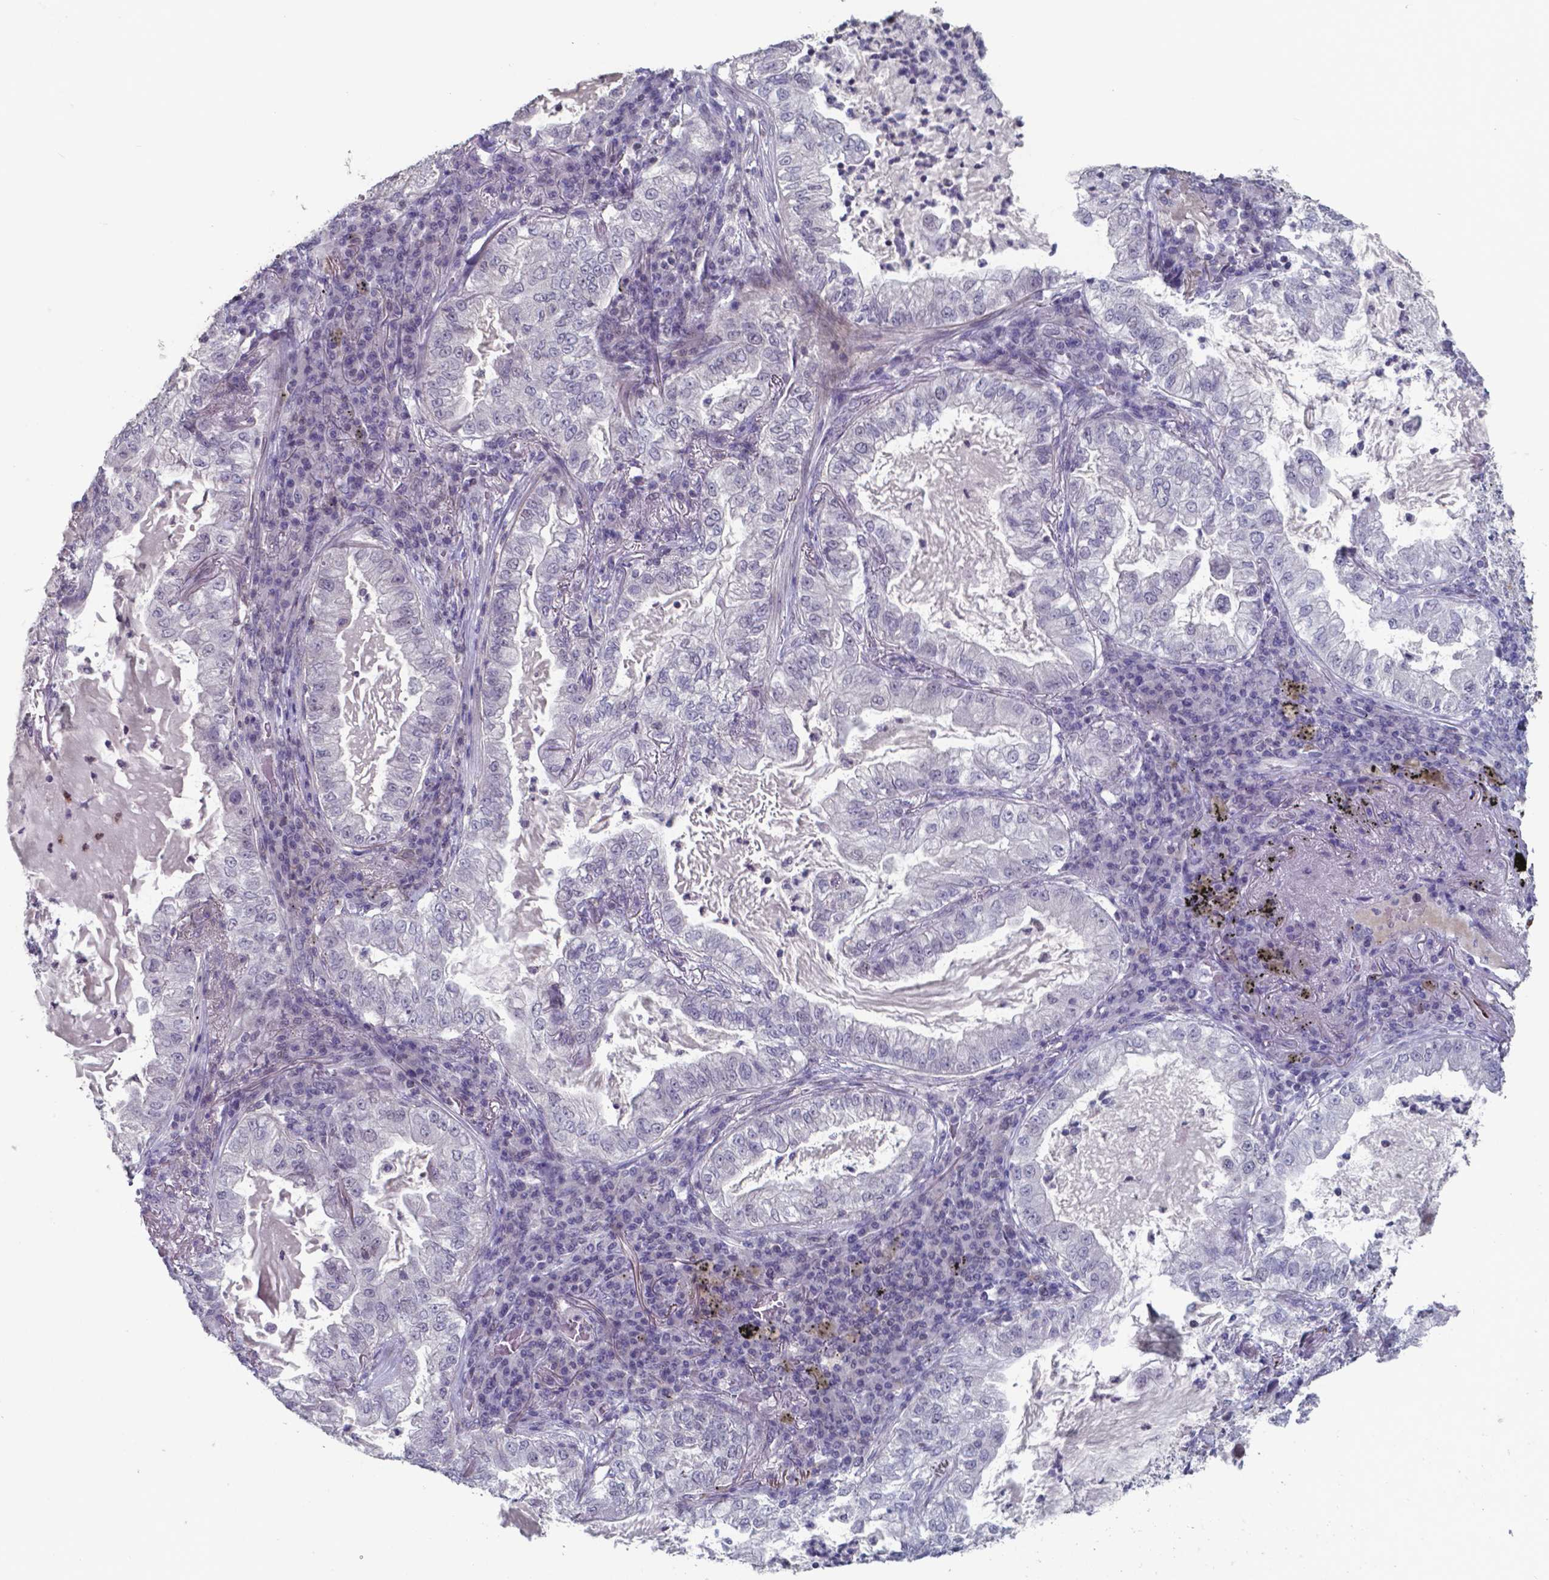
{"staining": {"intensity": "negative", "quantity": "none", "location": "none"}, "tissue": "lung cancer", "cell_type": "Tumor cells", "image_type": "cancer", "snomed": [{"axis": "morphology", "description": "Adenocarcinoma, NOS"}, {"axis": "topography", "description": "Lung"}], "caption": "Protein analysis of adenocarcinoma (lung) reveals no significant positivity in tumor cells.", "gene": "TDP2", "patient": {"sex": "female", "age": 73}}